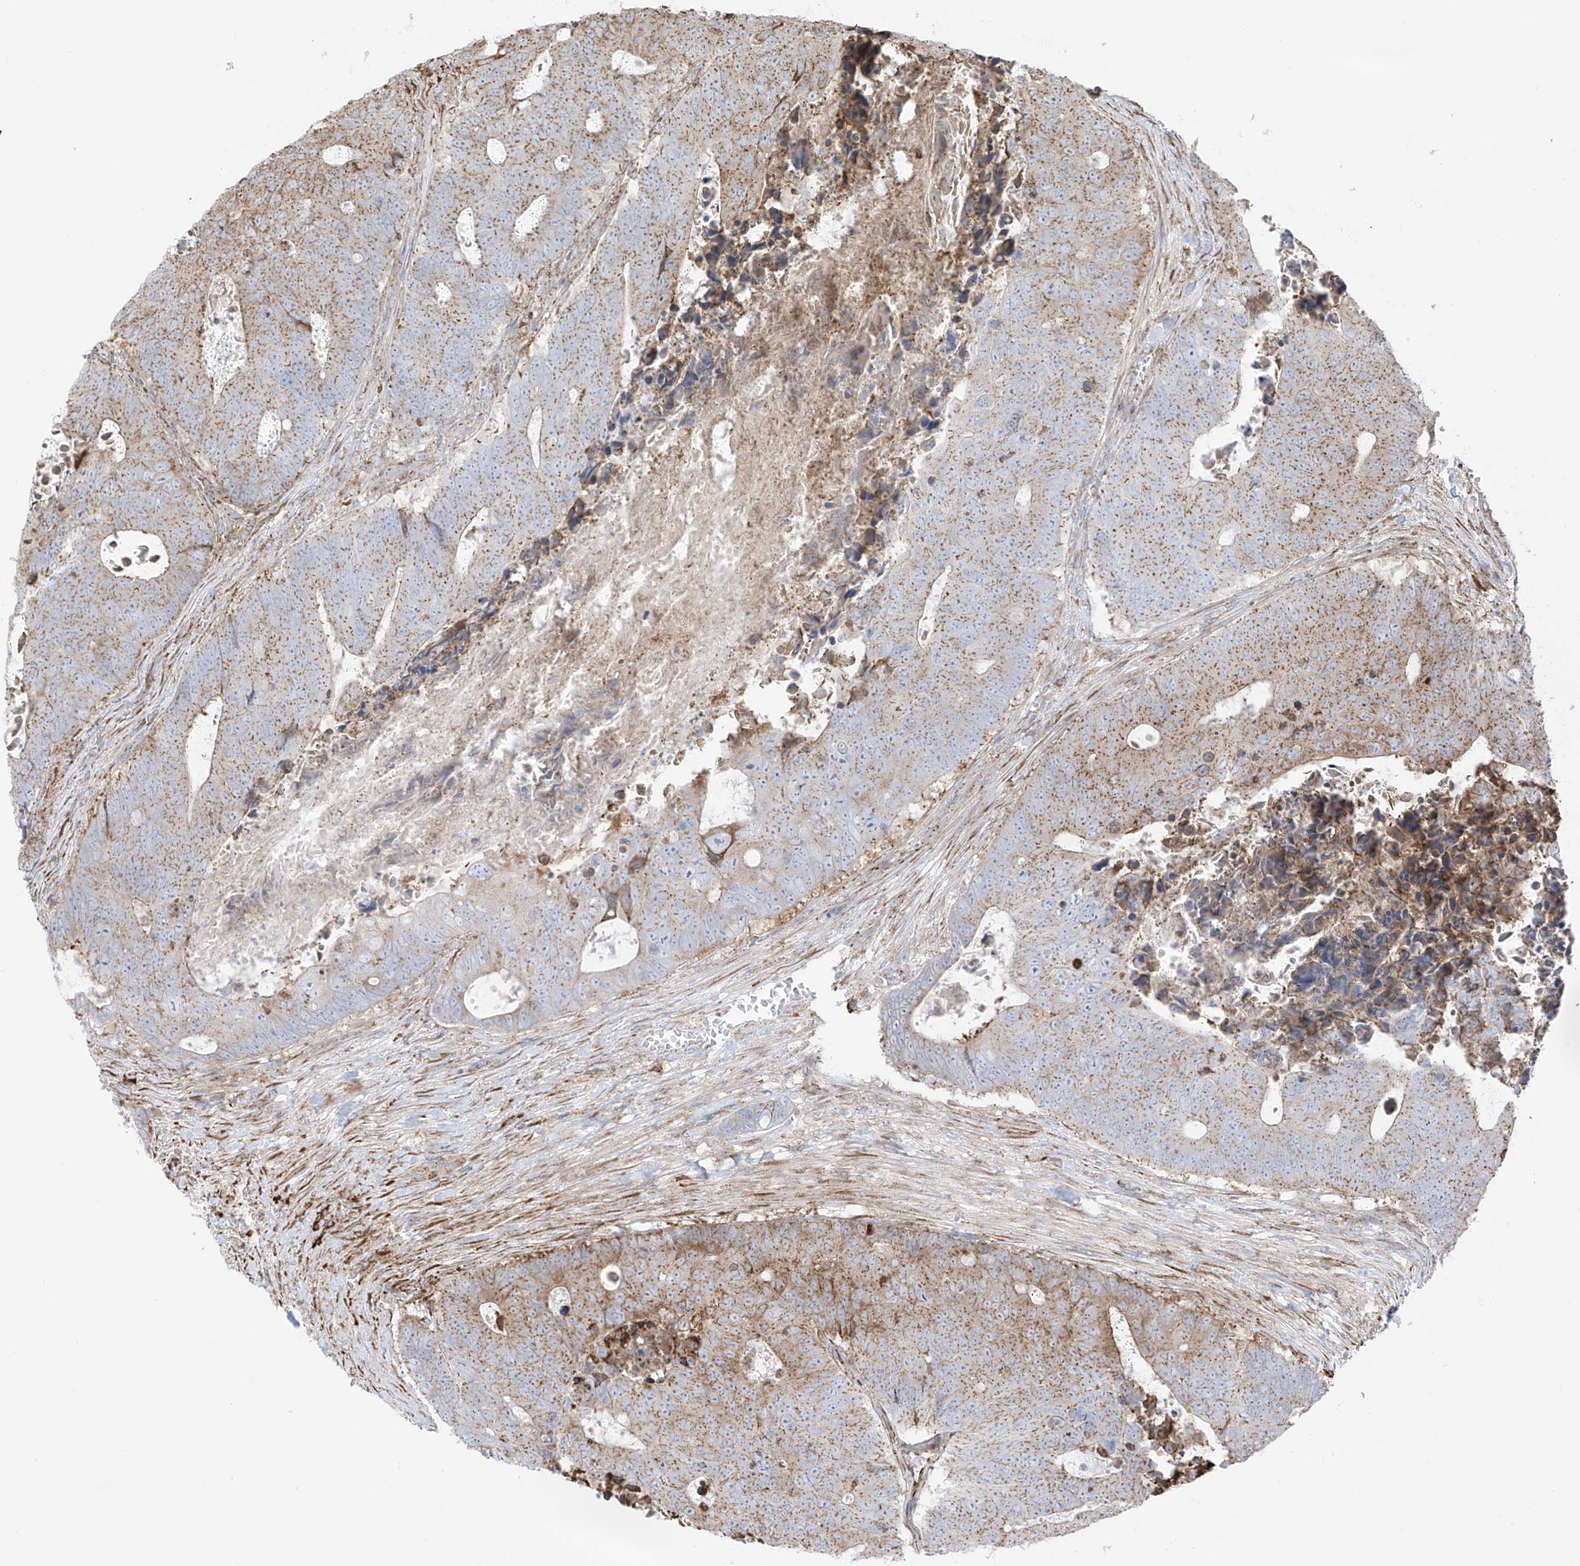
{"staining": {"intensity": "moderate", "quantity": ">75%", "location": "cytoplasmic/membranous"}, "tissue": "colorectal cancer", "cell_type": "Tumor cells", "image_type": "cancer", "snomed": [{"axis": "morphology", "description": "Adenocarcinoma, NOS"}, {"axis": "topography", "description": "Colon"}], "caption": "This is an image of IHC staining of colorectal adenocarcinoma, which shows moderate positivity in the cytoplasmic/membranous of tumor cells.", "gene": "XKR3", "patient": {"sex": "male", "age": 87}}